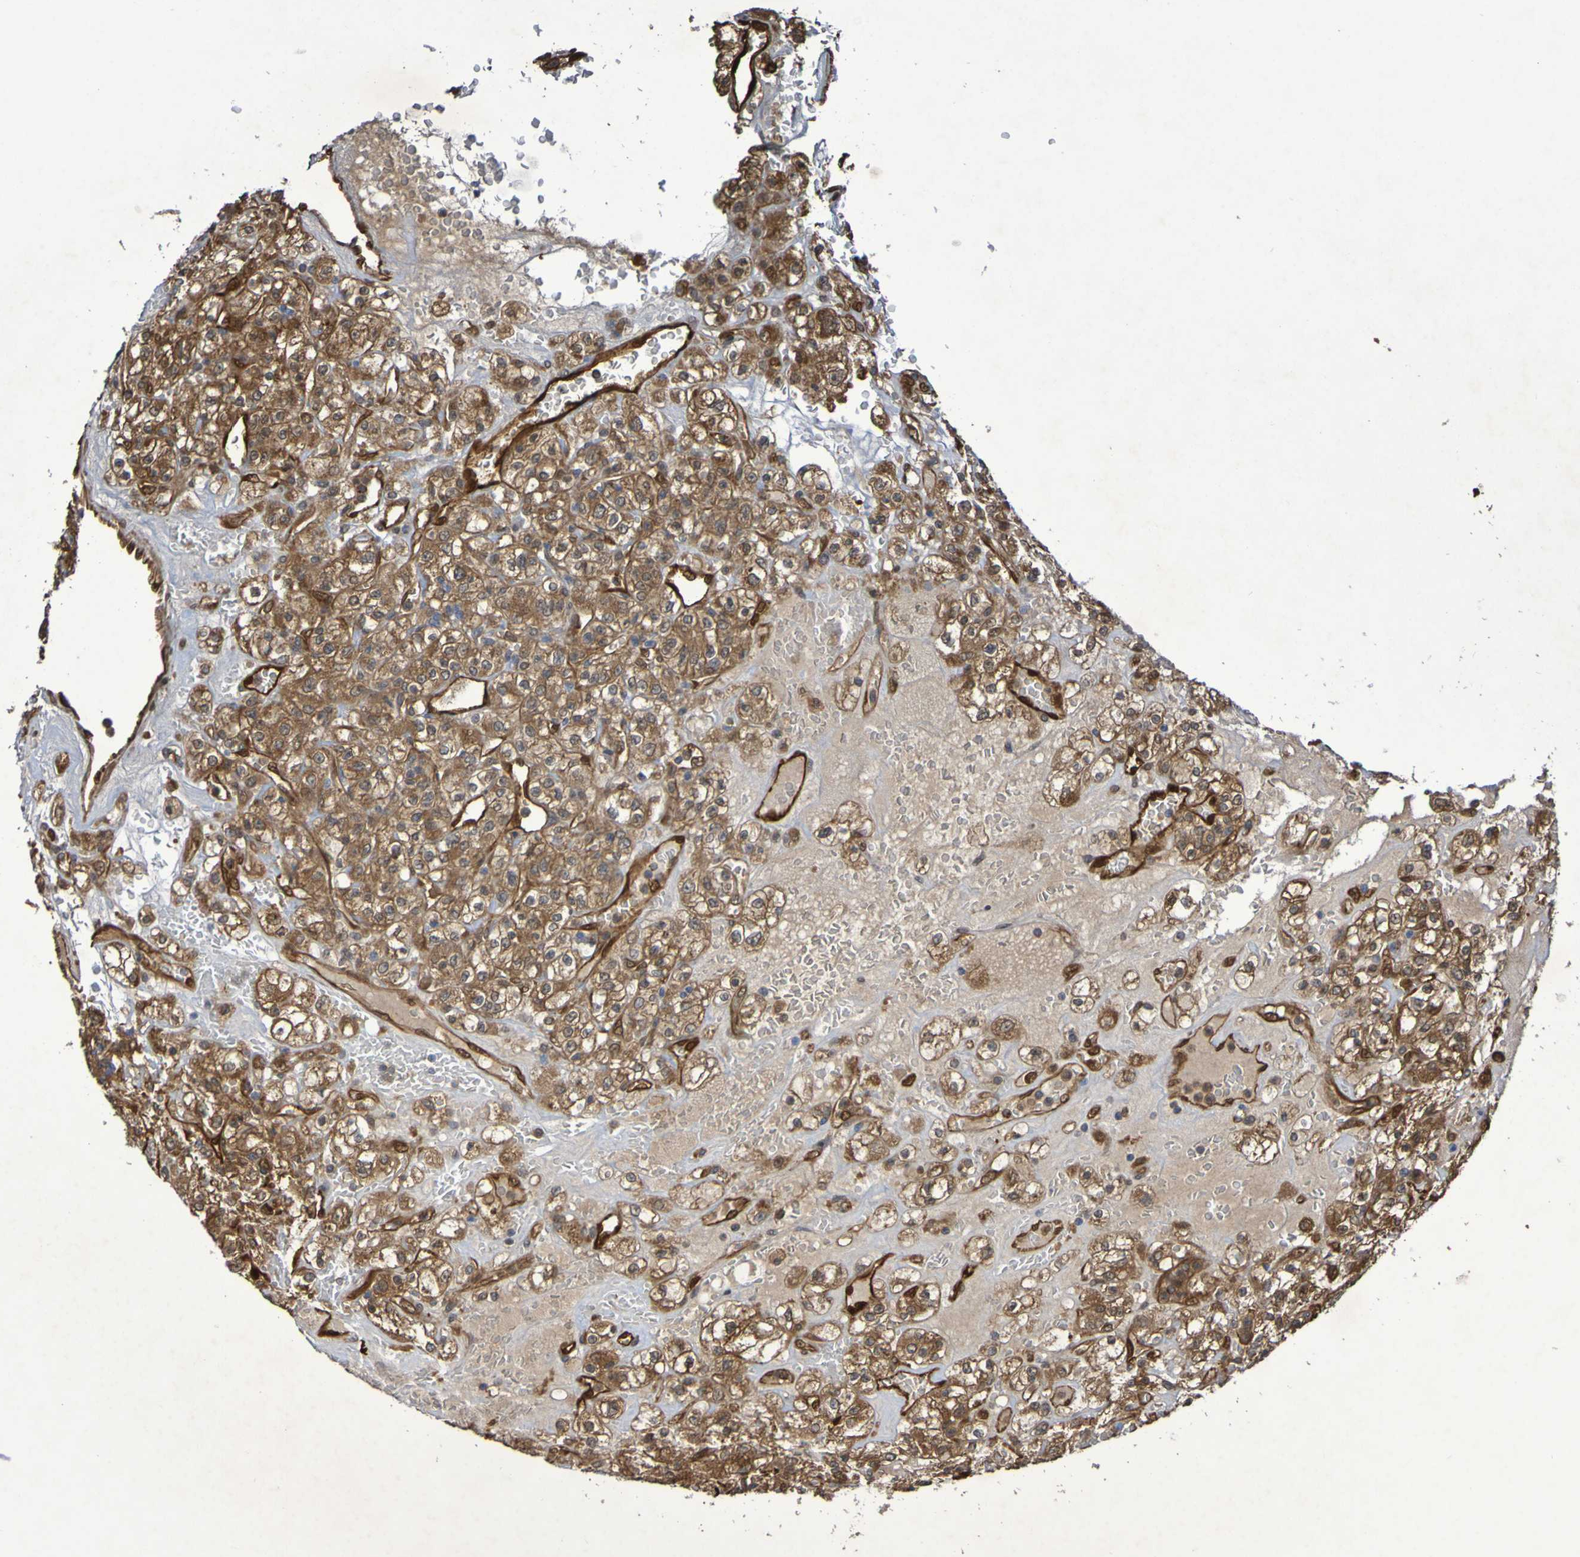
{"staining": {"intensity": "moderate", "quantity": ">75%", "location": "cytoplasmic/membranous"}, "tissue": "renal cancer", "cell_type": "Tumor cells", "image_type": "cancer", "snomed": [{"axis": "morphology", "description": "Normal tissue, NOS"}, {"axis": "morphology", "description": "Adenocarcinoma, NOS"}, {"axis": "topography", "description": "Kidney"}], "caption": "Protein staining of adenocarcinoma (renal) tissue demonstrates moderate cytoplasmic/membranous expression in approximately >75% of tumor cells. (DAB (3,3'-diaminobenzidine) = brown stain, brightfield microscopy at high magnification).", "gene": "SERPINB6", "patient": {"sex": "female", "age": 72}}